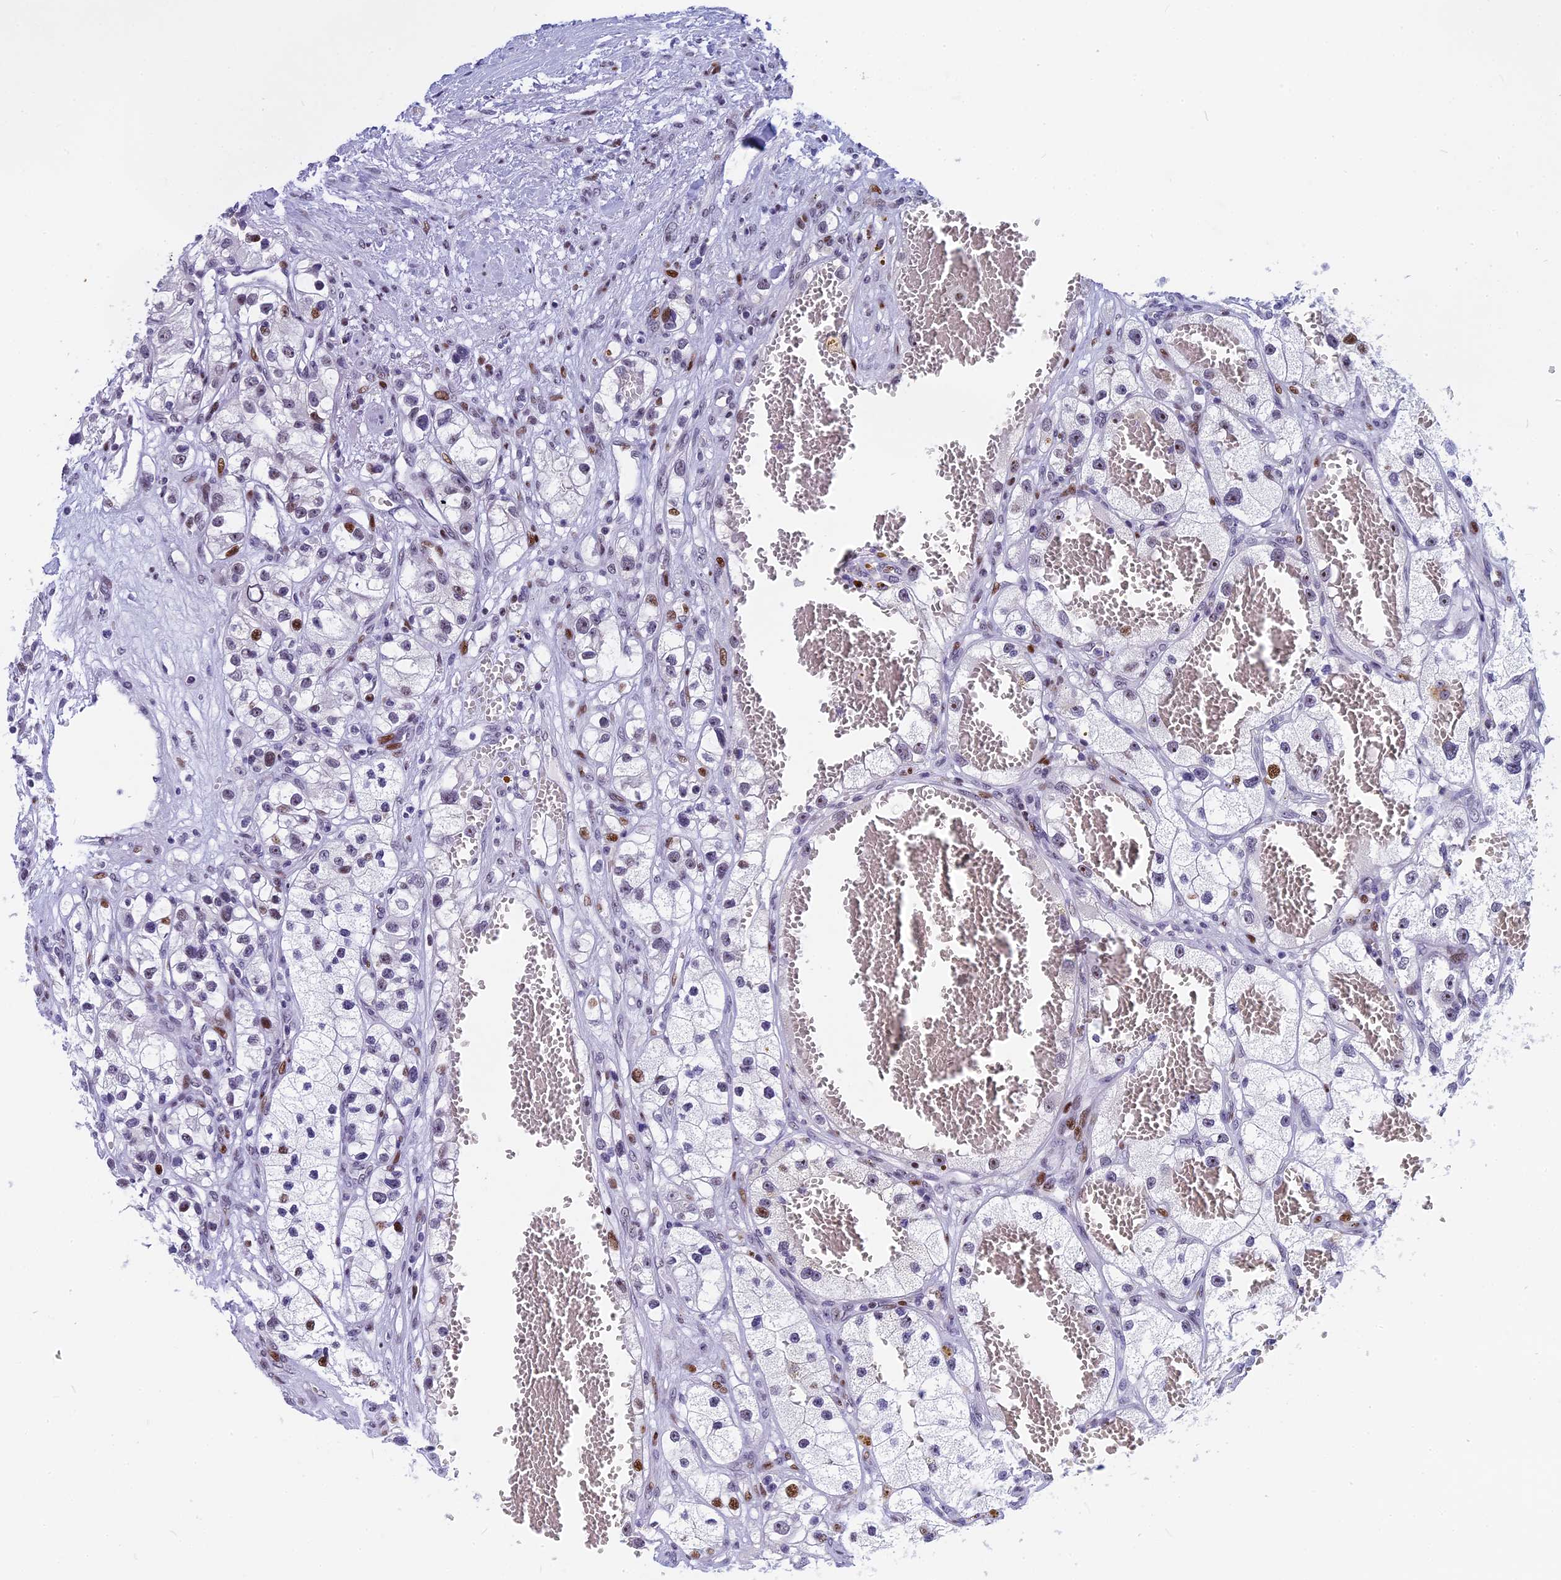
{"staining": {"intensity": "moderate", "quantity": "<25%", "location": "nuclear"}, "tissue": "renal cancer", "cell_type": "Tumor cells", "image_type": "cancer", "snomed": [{"axis": "morphology", "description": "Adenocarcinoma, NOS"}, {"axis": "topography", "description": "Kidney"}], "caption": "Protein analysis of renal adenocarcinoma tissue displays moderate nuclear staining in about <25% of tumor cells.", "gene": "NSA2", "patient": {"sex": "female", "age": 57}}